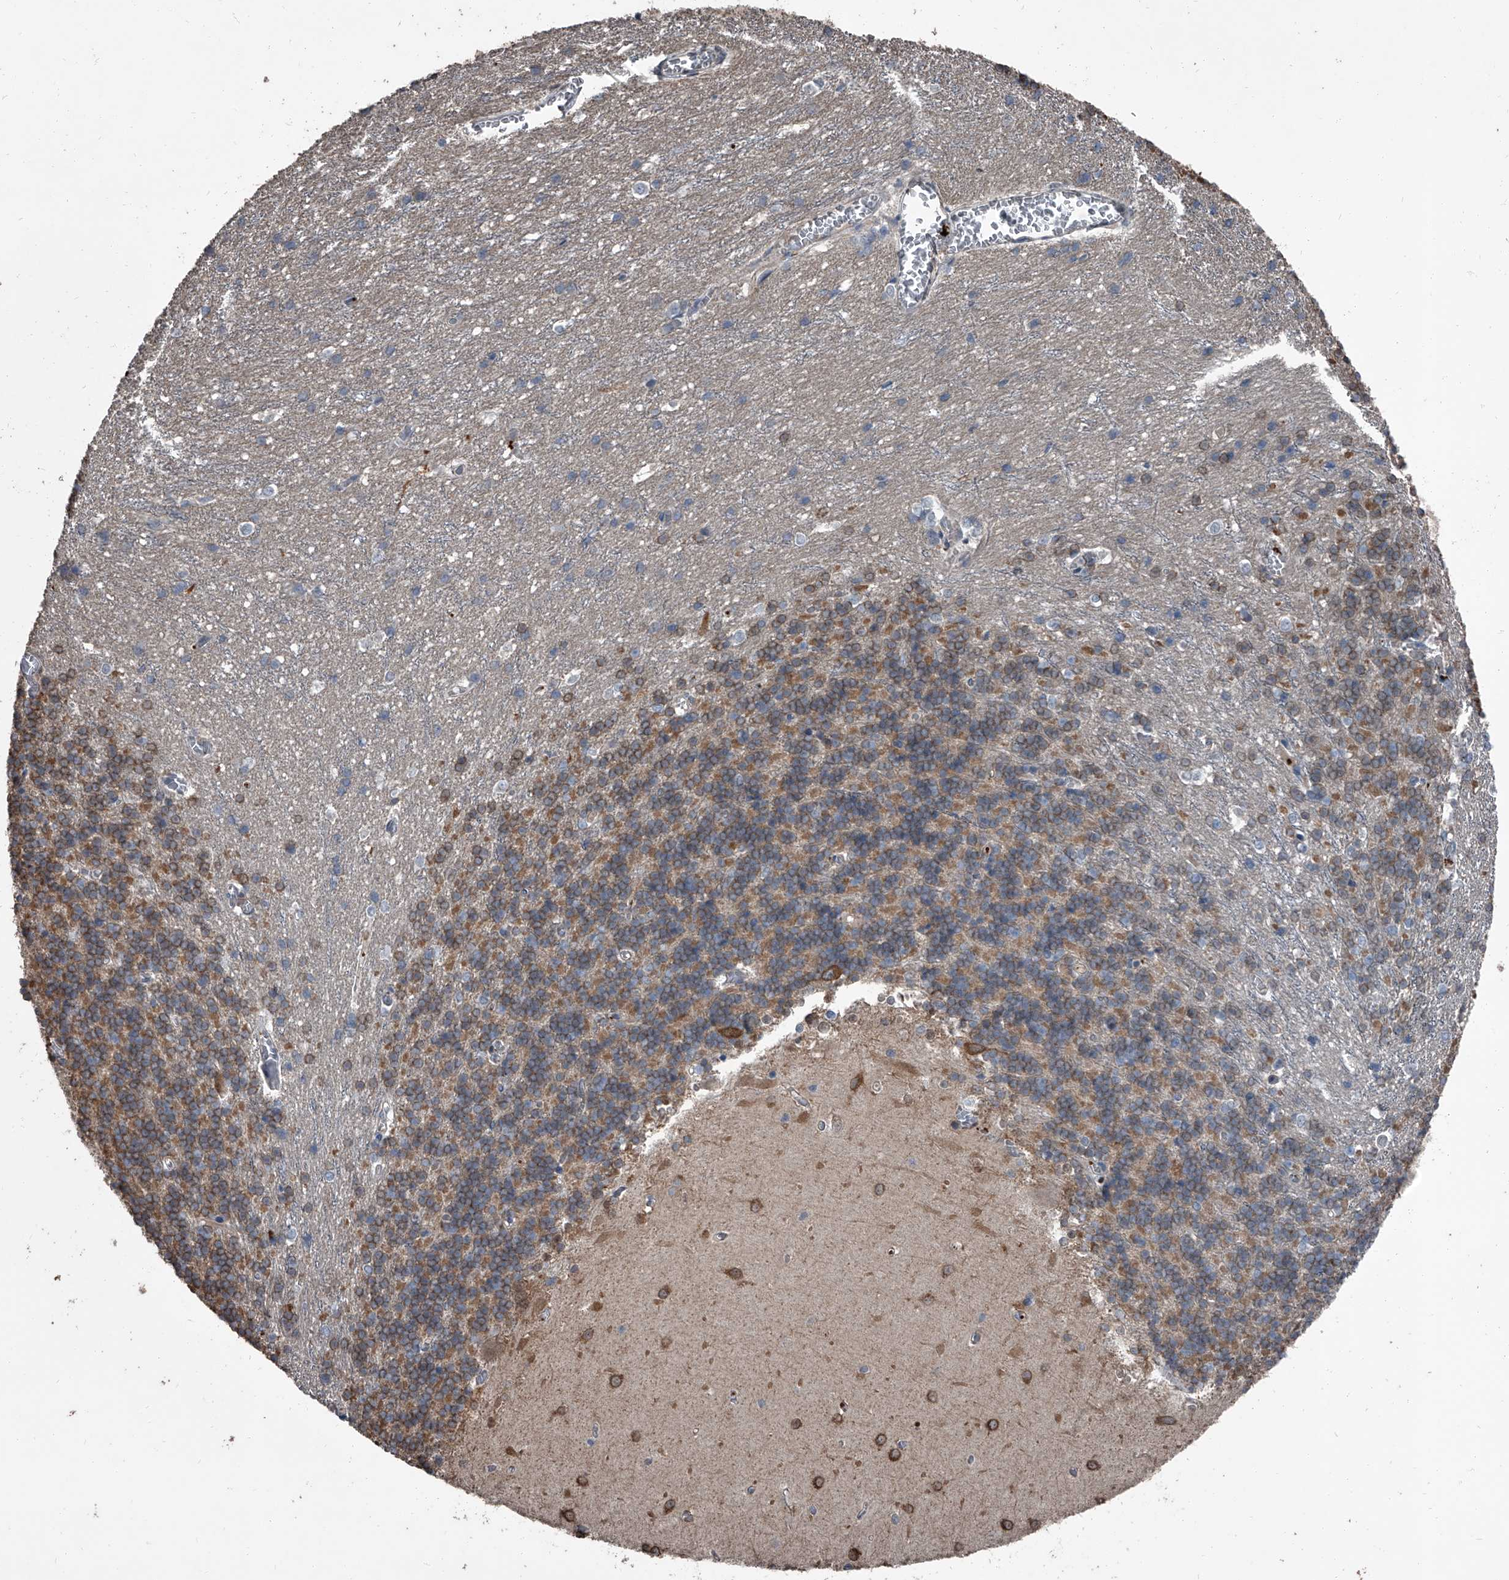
{"staining": {"intensity": "moderate", "quantity": ">75%", "location": "cytoplasmic/membranous"}, "tissue": "cerebellum", "cell_type": "Cells in granular layer", "image_type": "normal", "snomed": [{"axis": "morphology", "description": "Normal tissue, NOS"}, {"axis": "topography", "description": "Cerebellum"}], "caption": "About >75% of cells in granular layer in normal cerebellum display moderate cytoplasmic/membranous protein expression as visualized by brown immunohistochemical staining.", "gene": "OARD1", "patient": {"sex": "male", "age": 37}}